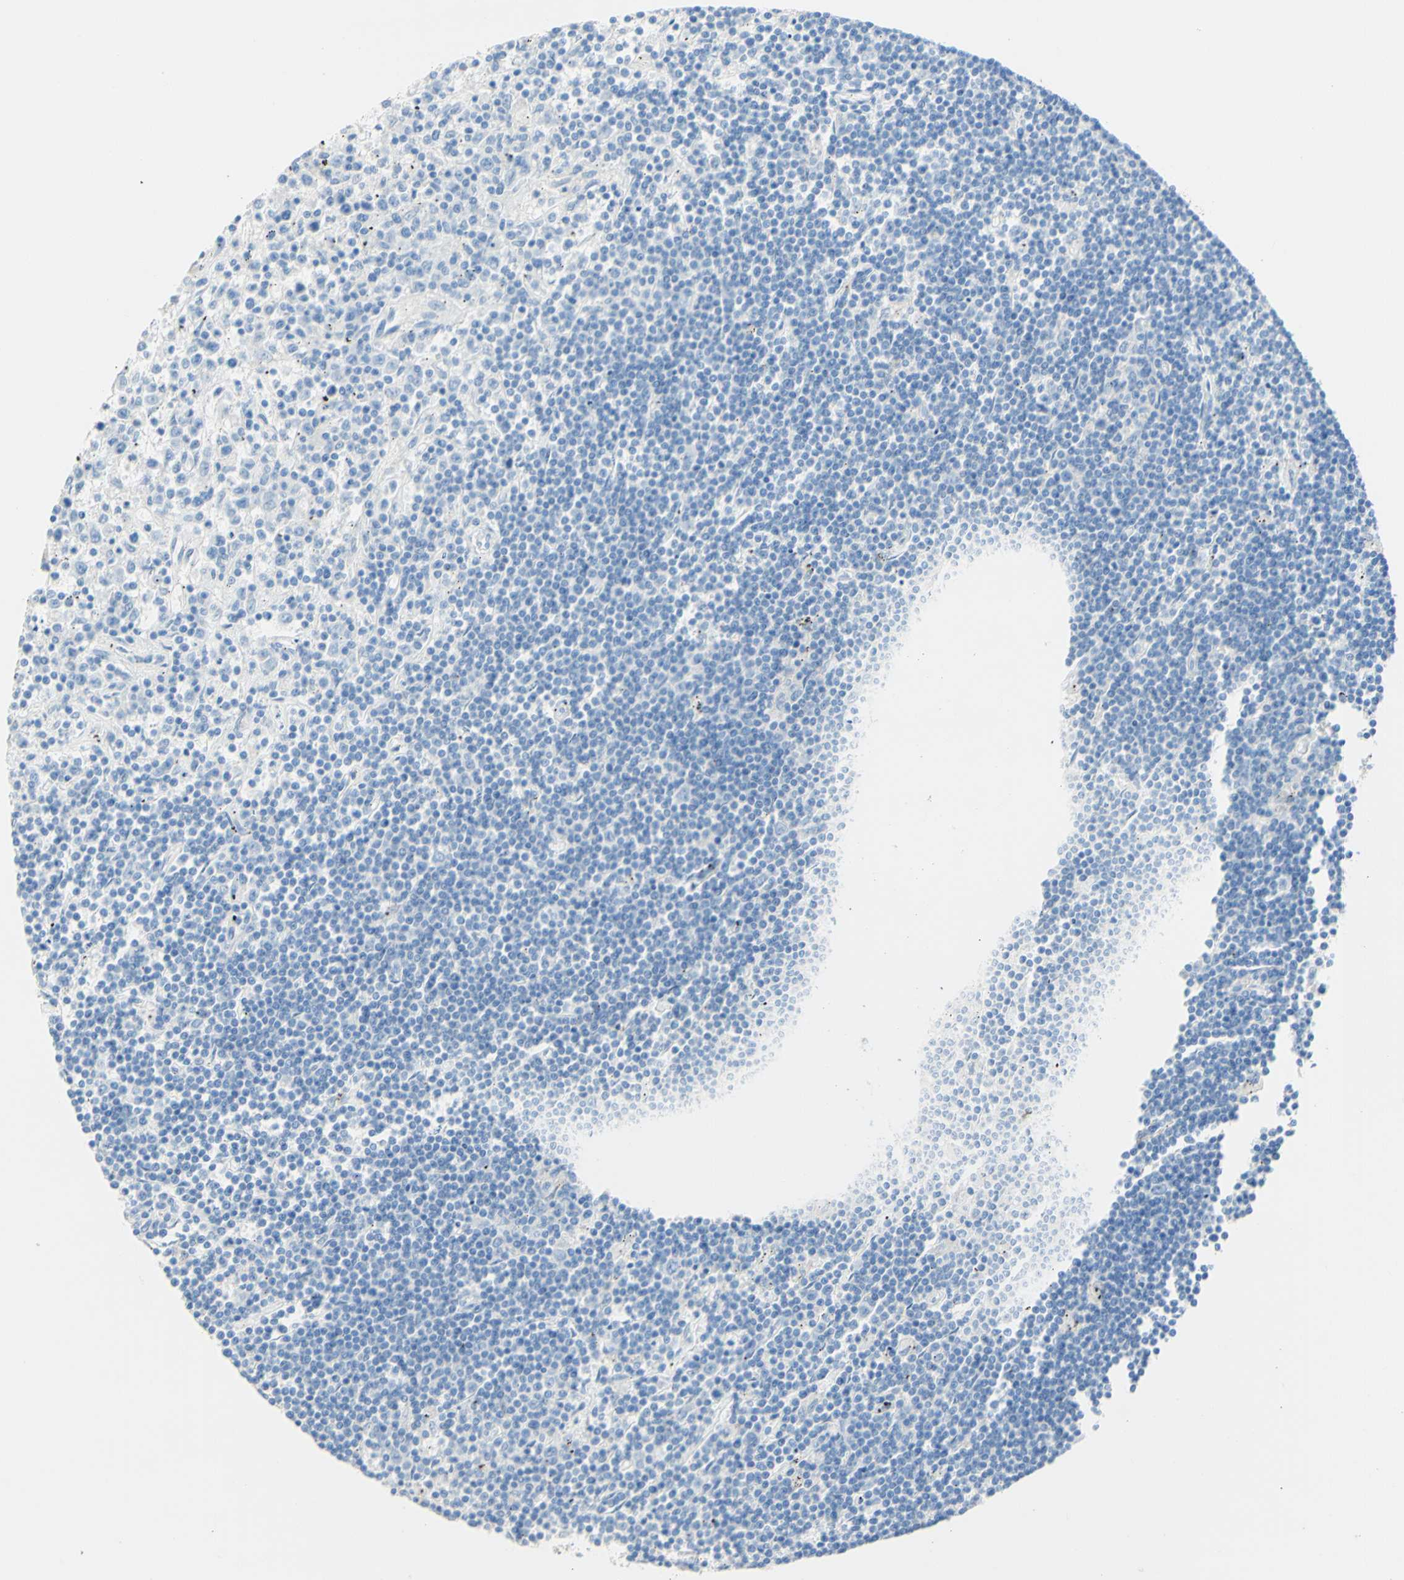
{"staining": {"intensity": "negative", "quantity": "none", "location": "none"}, "tissue": "lymphoma", "cell_type": "Tumor cells", "image_type": "cancer", "snomed": [{"axis": "morphology", "description": "Malignant lymphoma, non-Hodgkin's type, Low grade"}, {"axis": "topography", "description": "Spleen"}], "caption": "Human lymphoma stained for a protein using IHC exhibits no staining in tumor cells.", "gene": "DSC2", "patient": {"sex": "male", "age": 76}}